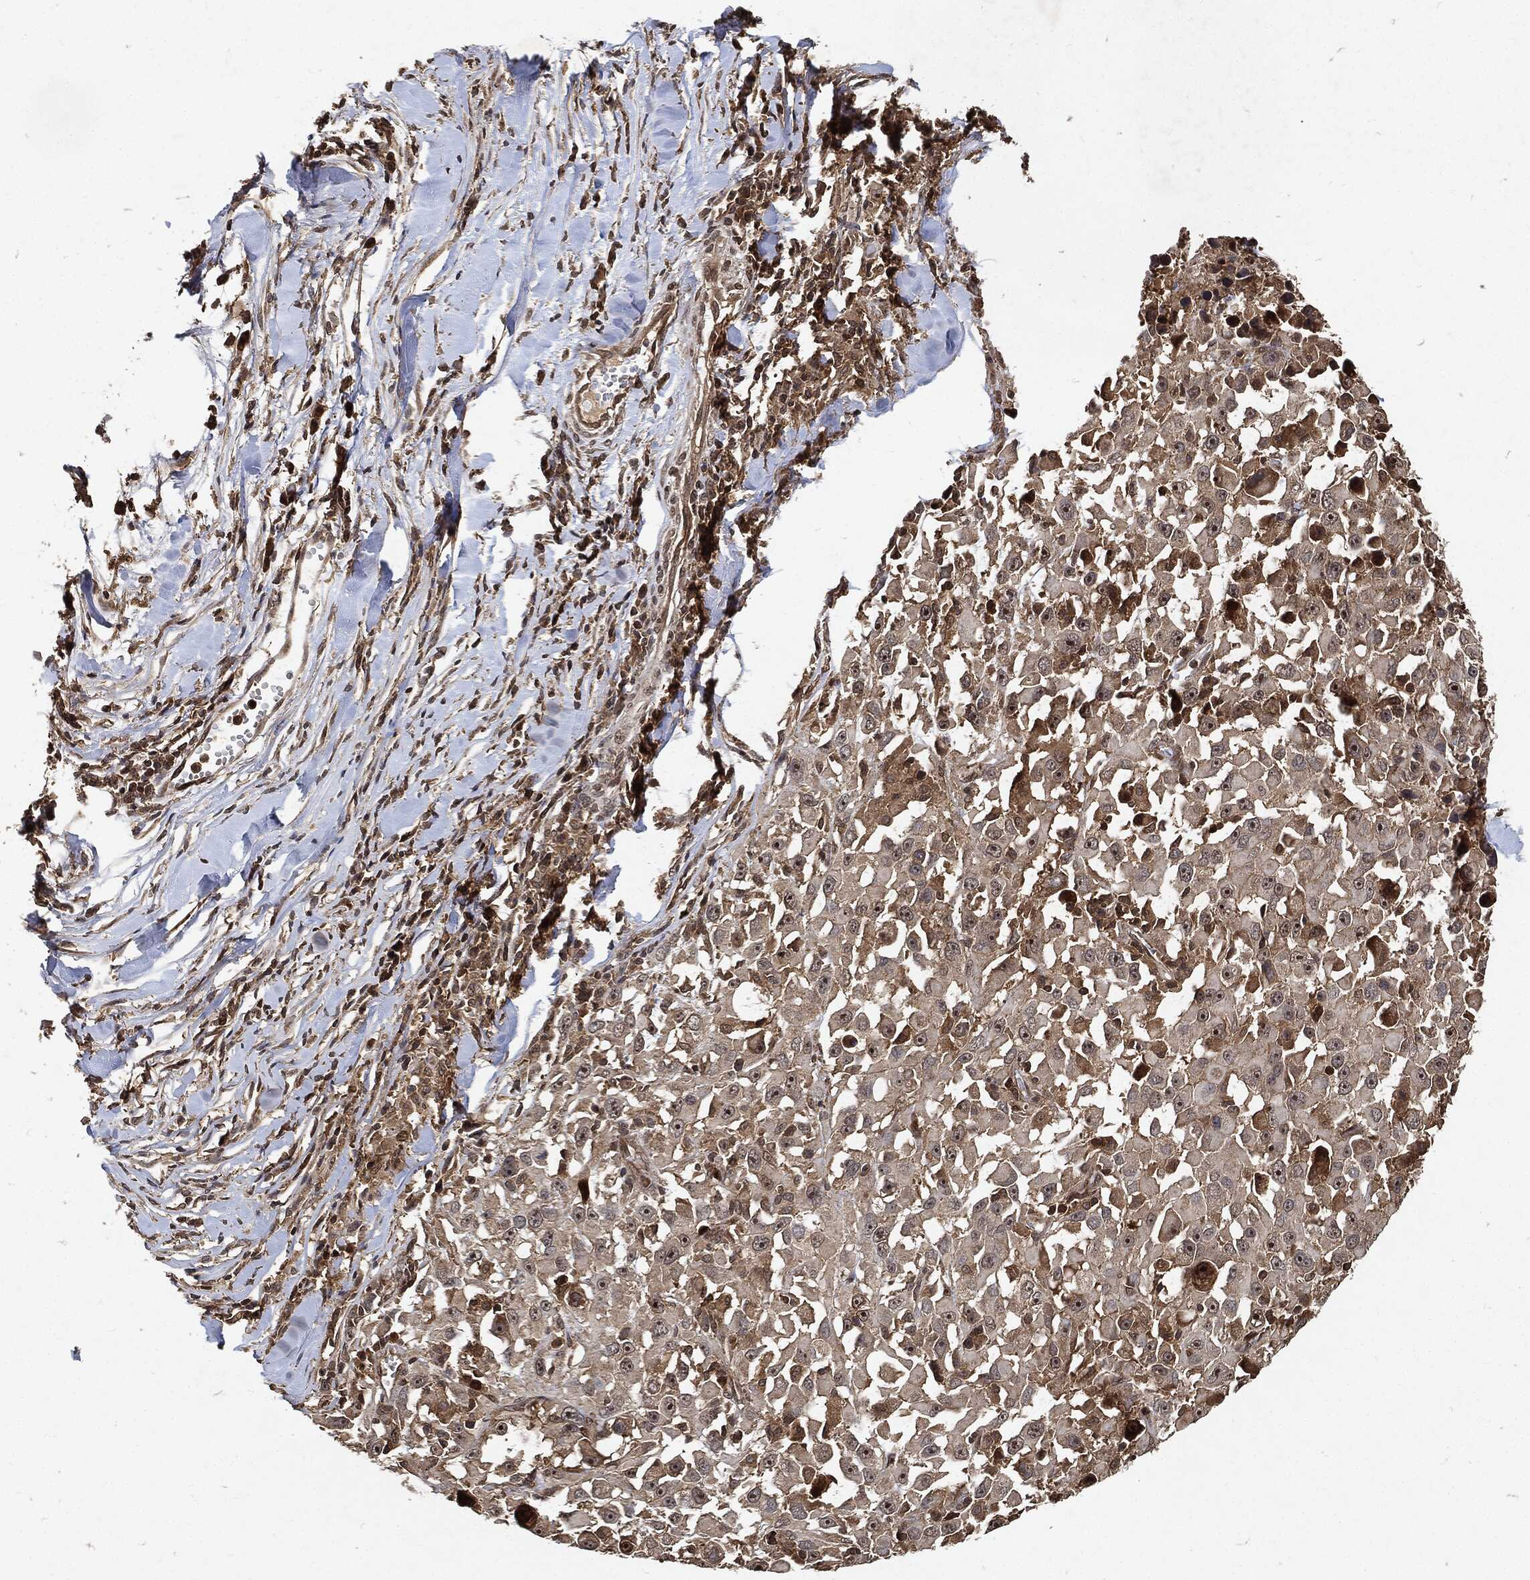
{"staining": {"intensity": "moderate", "quantity": "<25%", "location": "cytoplasmic/membranous,nuclear"}, "tissue": "melanoma", "cell_type": "Tumor cells", "image_type": "cancer", "snomed": [{"axis": "morphology", "description": "Malignant melanoma, Metastatic site"}, {"axis": "topography", "description": "Lymph node"}], "caption": "High-power microscopy captured an immunohistochemistry (IHC) image of melanoma, revealing moderate cytoplasmic/membranous and nuclear staining in about <25% of tumor cells.", "gene": "ZNF226", "patient": {"sex": "male", "age": 50}}